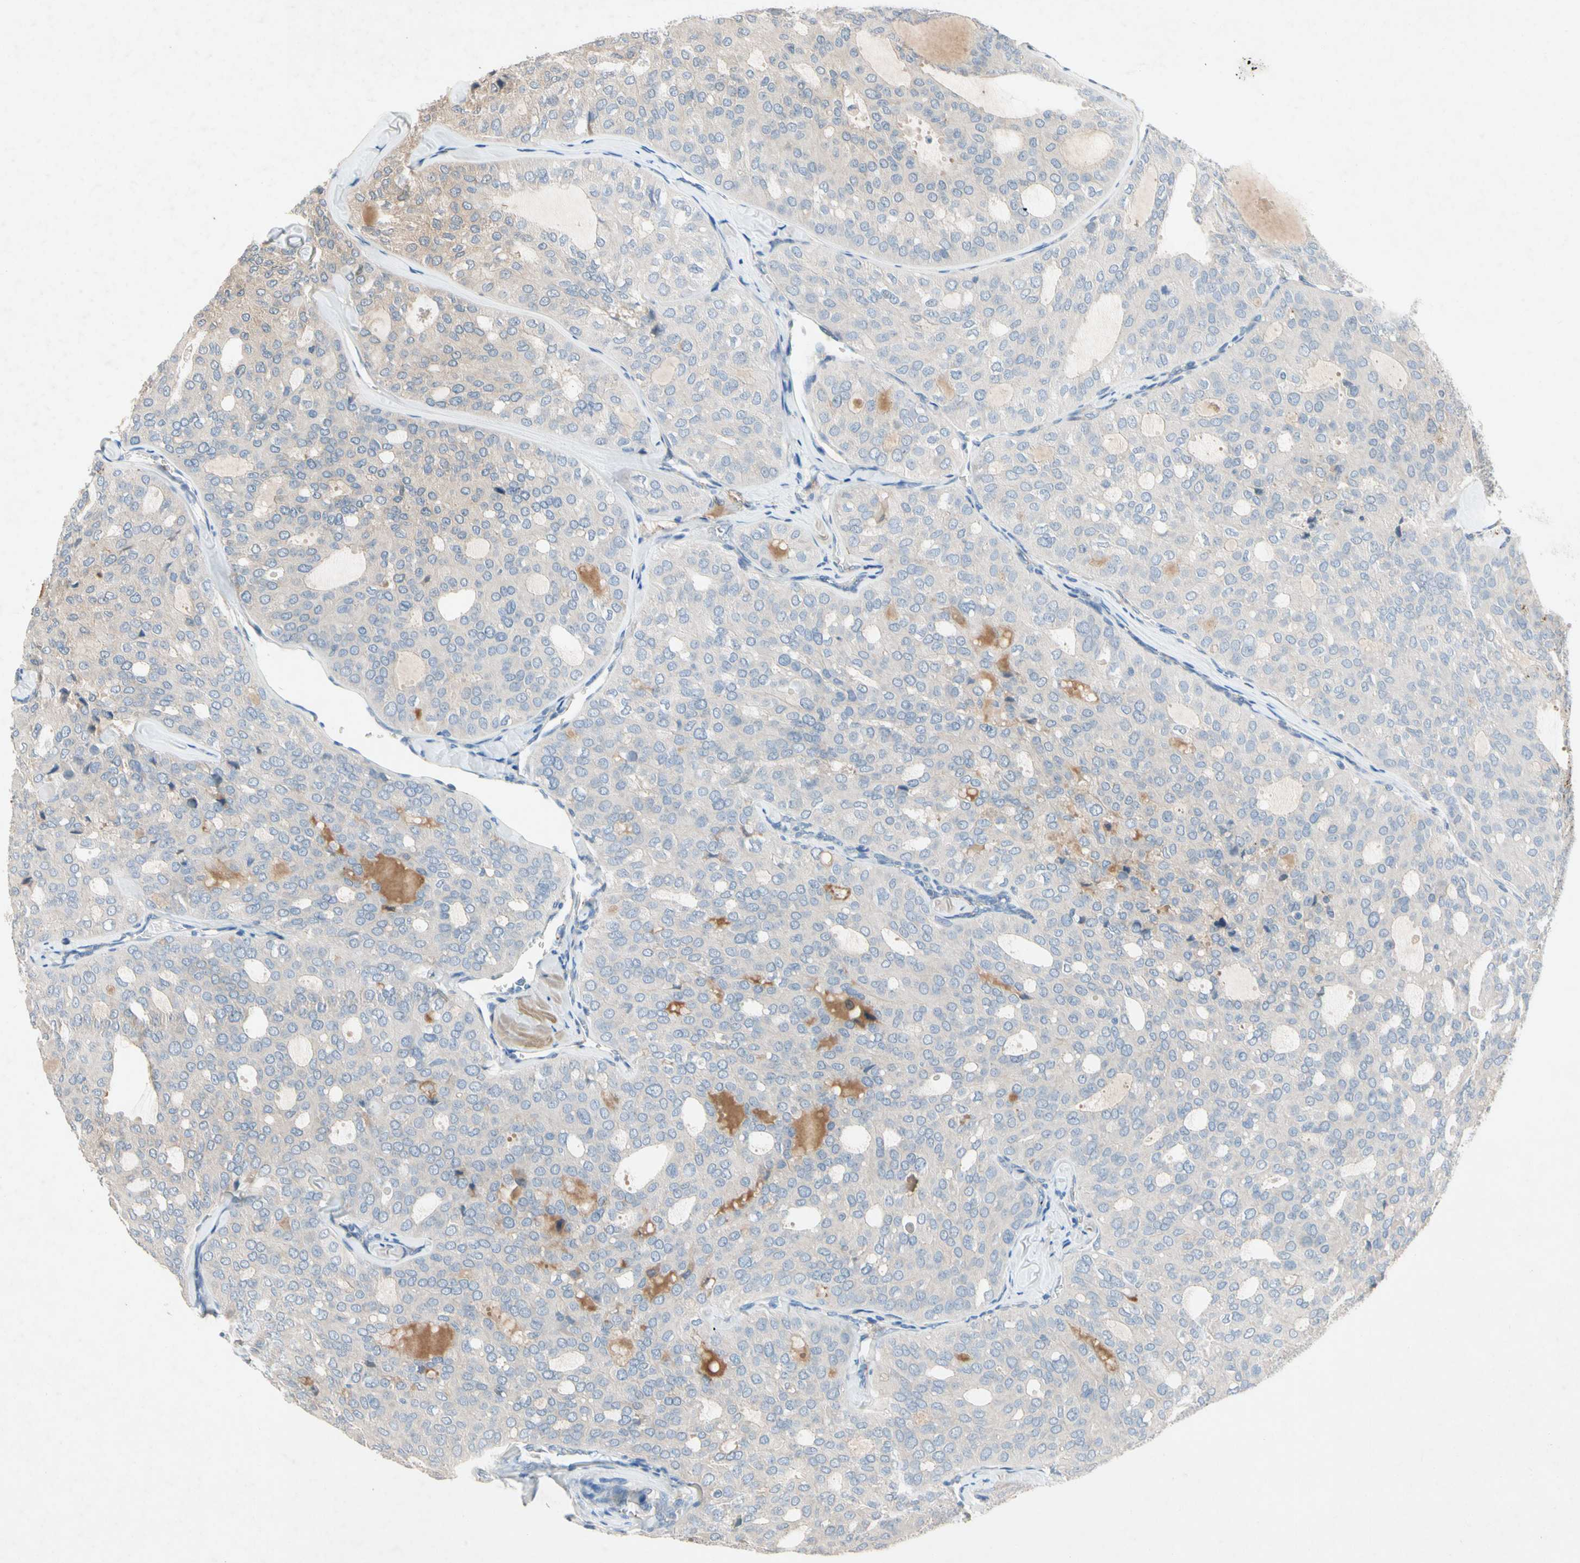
{"staining": {"intensity": "weak", "quantity": "<25%", "location": "cytoplasmic/membranous"}, "tissue": "thyroid cancer", "cell_type": "Tumor cells", "image_type": "cancer", "snomed": [{"axis": "morphology", "description": "Follicular adenoma carcinoma, NOS"}, {"axis": "topography", "description": "Thyroid gland"}], "caption": "Tumor cells show no significant staining in thyroid follicular adenoma carcinoma. (DAB immunohistochemistry visualized using brightfield microscopy, high magnification).", "gene": "NDFIP2", "patient": {"sex": "male", "age": 75}}